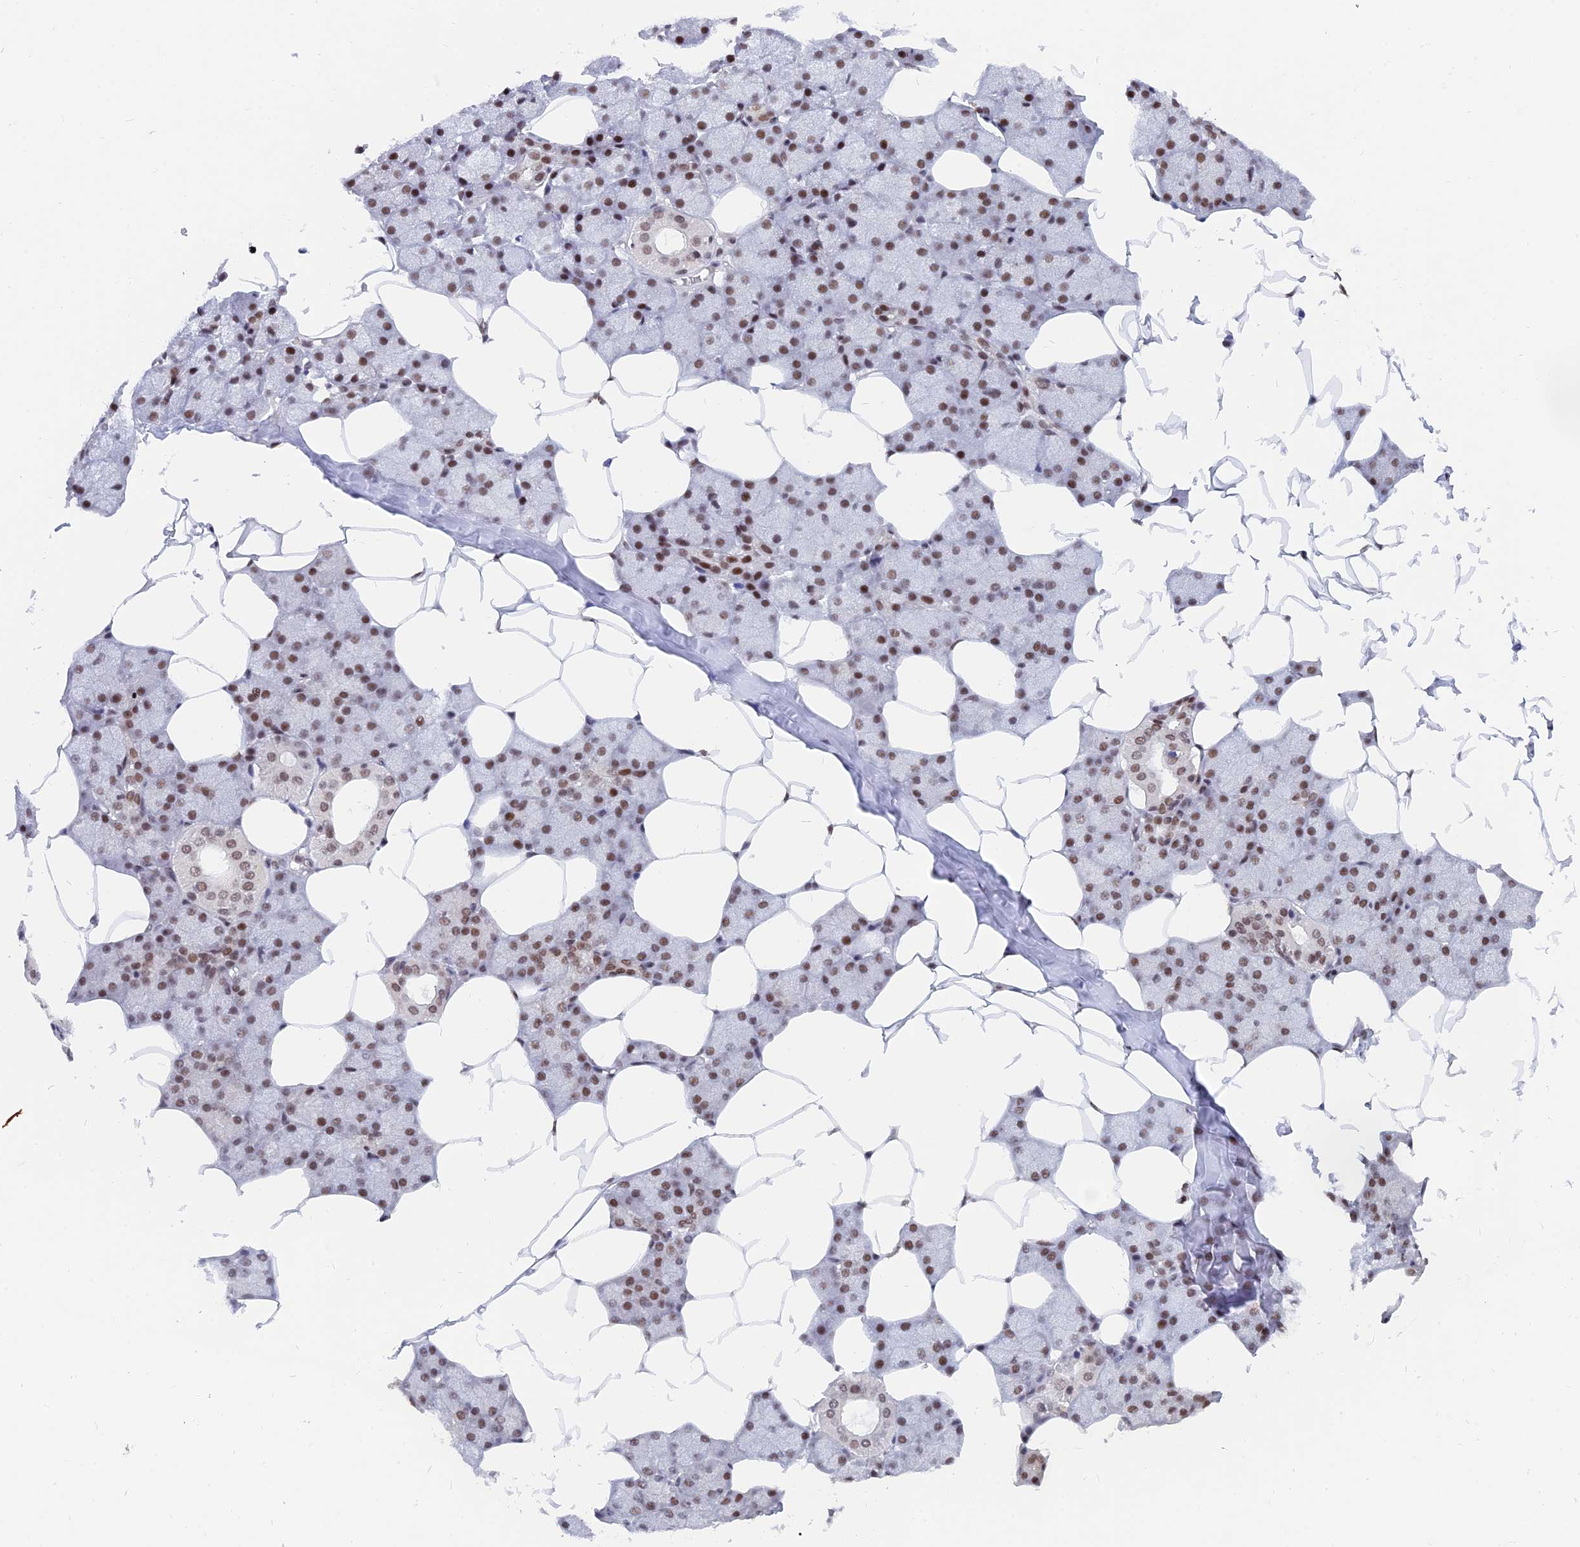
{"staining": {"intensity": "moderate", "quantity": ">75%", "location": "nuclear"}, "tissue": "salivary gland", "cell_type": "Glandular cells", "image_type": "normal", "snomed": [{"axis": "morphology", "description": "Normal tissue, NOS"}, {"axis": "topography", "description": "Salivary gland"}], "caption": "DAB immunohistochemical staining of unremarkable human salivary gland reveals moderate nuclear protein expression in about >75% of glandular cells. (DAB (3,3'-diaminobenzidine) = brown stain, brightfield microscopy at high magnification).", "gene": "DPY30", "patient": {"sex": "male", "age": 62}}